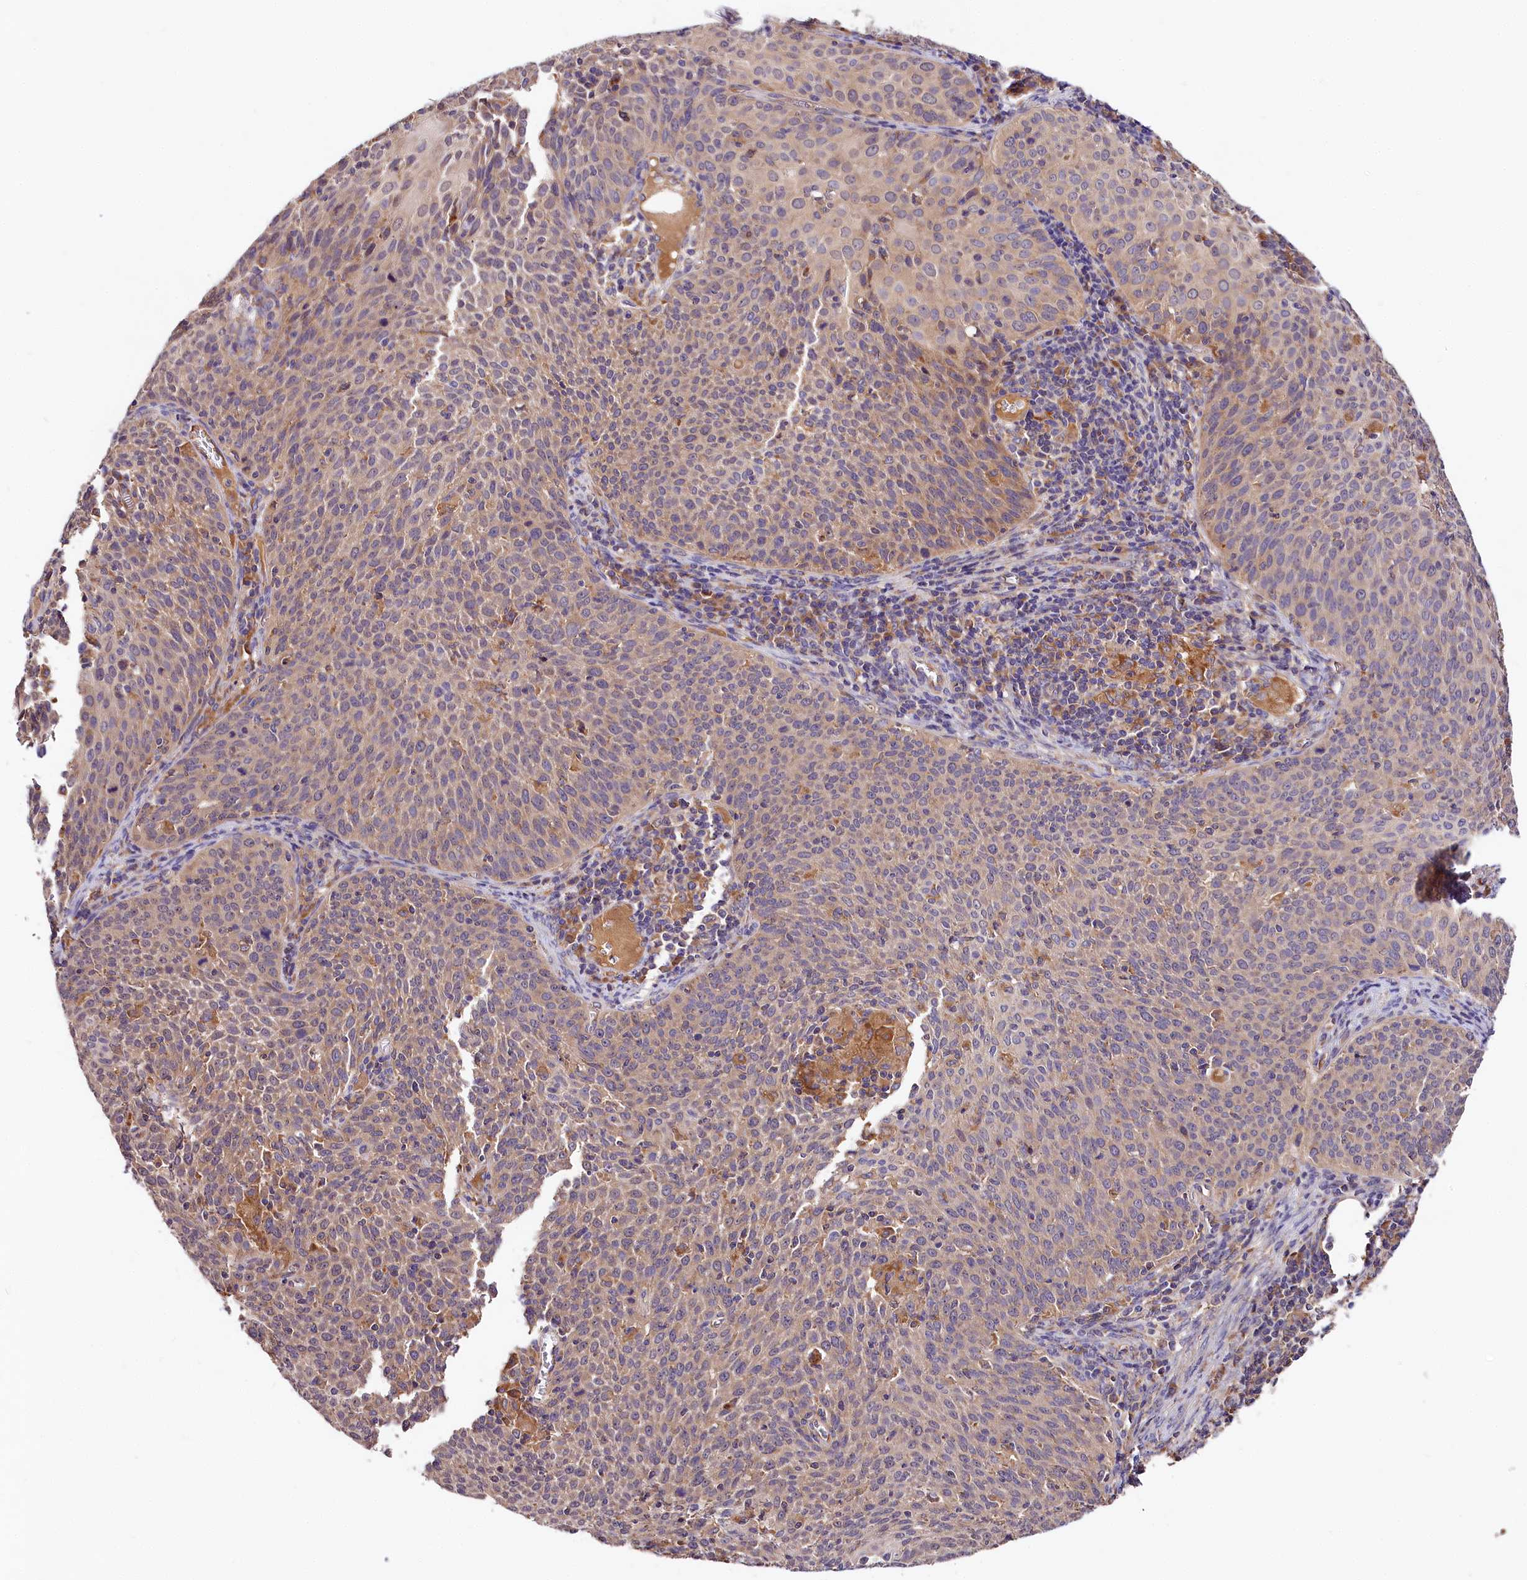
{"staining": {"intensity": "weak", "quantity": "<25%", "location": "cytoplasmic/membranous"}, "tissue": "cervical cancer", "cell_type": "Tumor cells", "image_type": "cancer", "snomed": [{"axis": "morphology", "description": "Squamous cell carcinoma, NOS"}, {"axis": "topography", "description": "Cervix"}], "caption": "Immunohistochemical staining of human cervical cancer (squamous cell carcinoma) shows no significant staining in tumor cells.", "gene": "SPG11", "patient": {"sex": "female", "age": 38}}